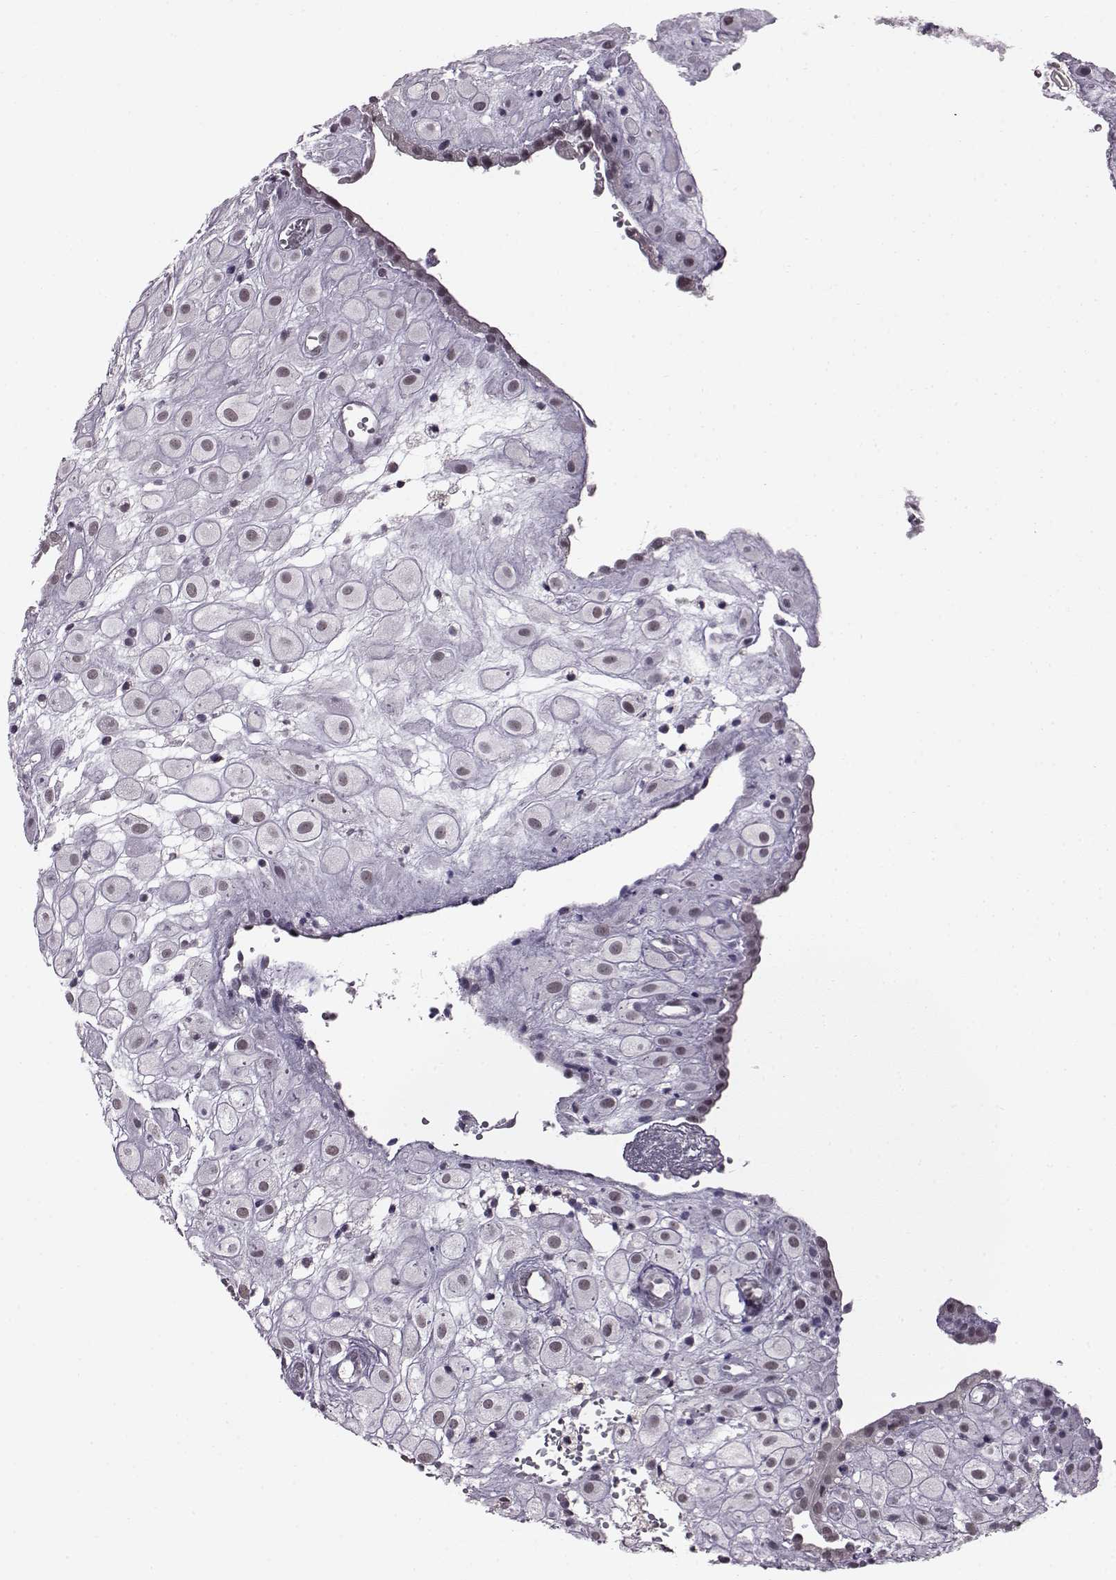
{"staining": {"intensity": "weak", "quantity": "<25%", "location": "nuclear"}, "tissue": "placenta", "cell_type": "Decidual cells", "image_type": "normal", "snomed": [{"axis": "morphology", "description": "Normal tissue, NOS"}, {"axis": "topography", "description": "Placenta"}], "caption": "Placenta stained for a protein using IHC shows no expression decidual cells.", "gene": "SLC28A2", "patient": {"sex": "female", "age": 24}}